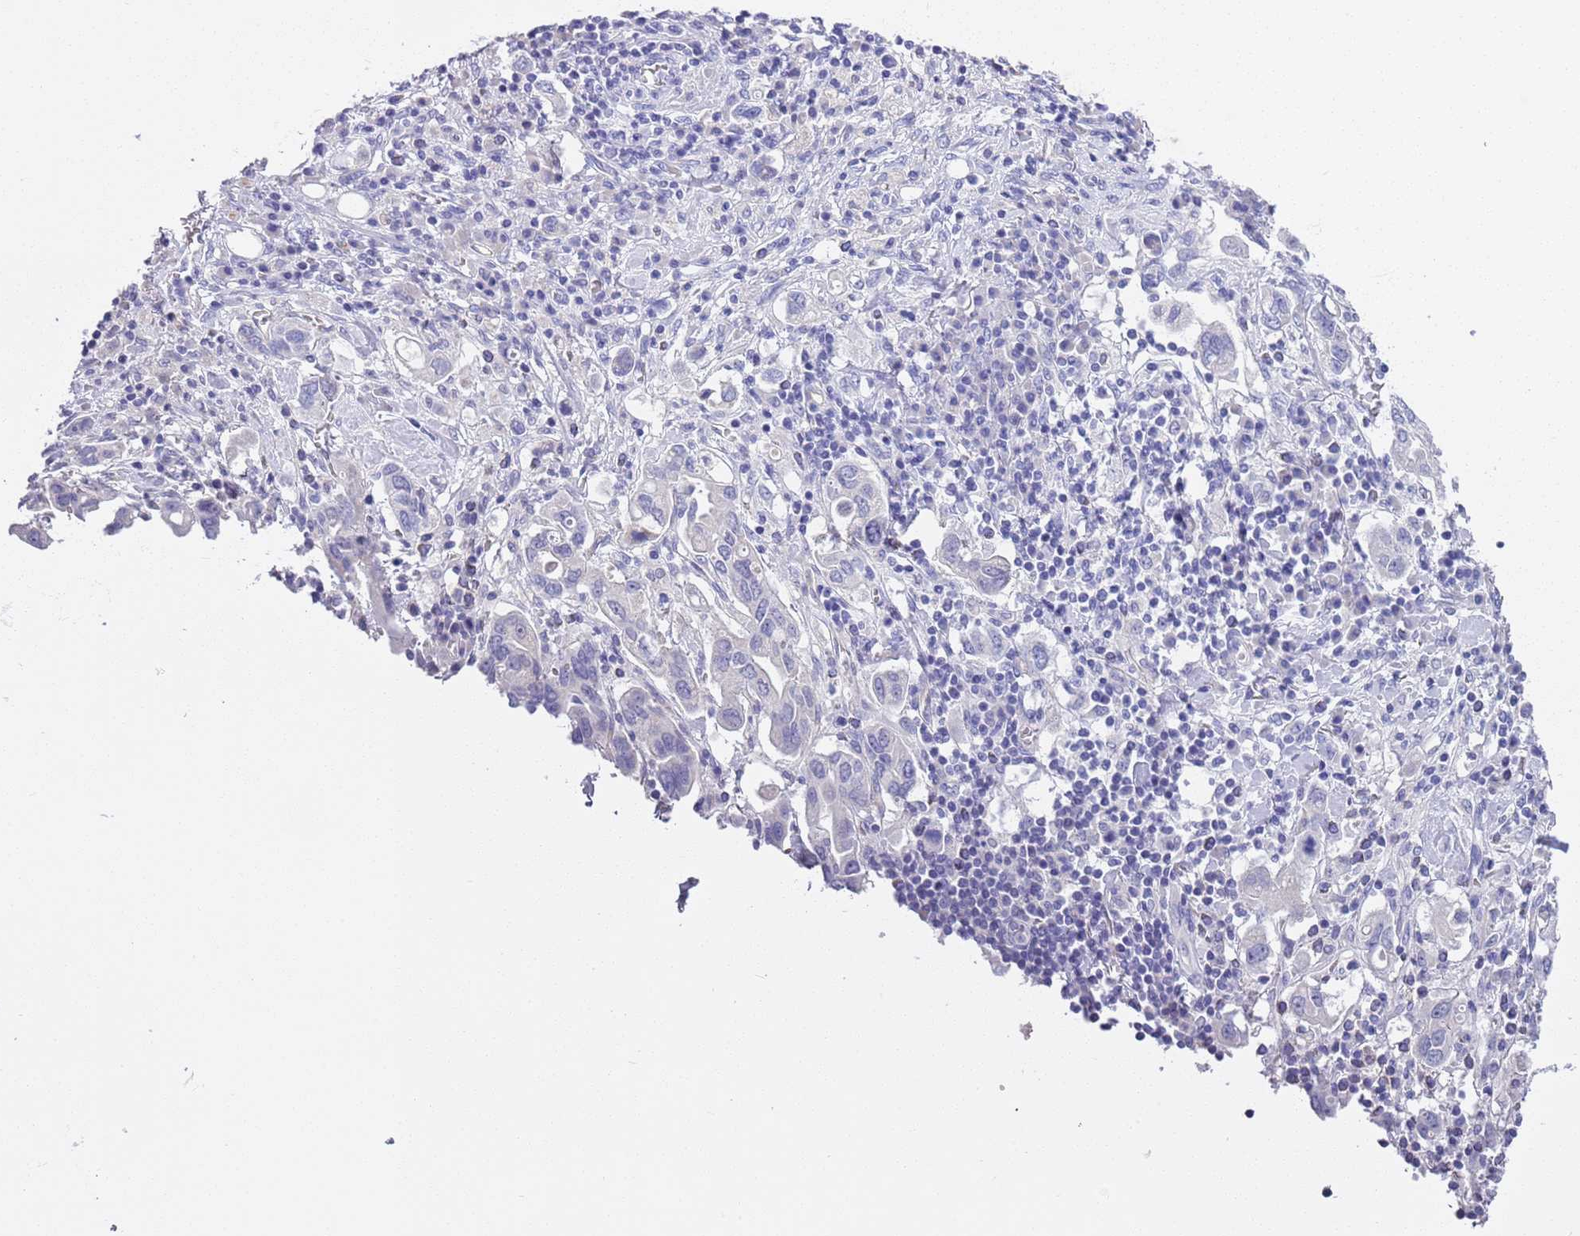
{"staining": {"intensity": "negative", "quantity": "none", "location": "none"}, "tissue": "stomach cancer", "cell_type": "Tumor cells", "image_type": "cancer", "snomed": [{"axis": "morphology", "description": "Adenocarcinoma, NOS"}, {"axis": "topography", "description": "Stomach, upper"}, {"axis": "topography", "description": "Stomach"}], "caption": "Immunohistochemistry (IHC) image of neoplastic tissue: human stomach adenocarcinoma stained with DAB shows no significant protein staining in tumor cells.", "gene": "BRMS1L", "patient": {"sex": "male", "age": 62}}